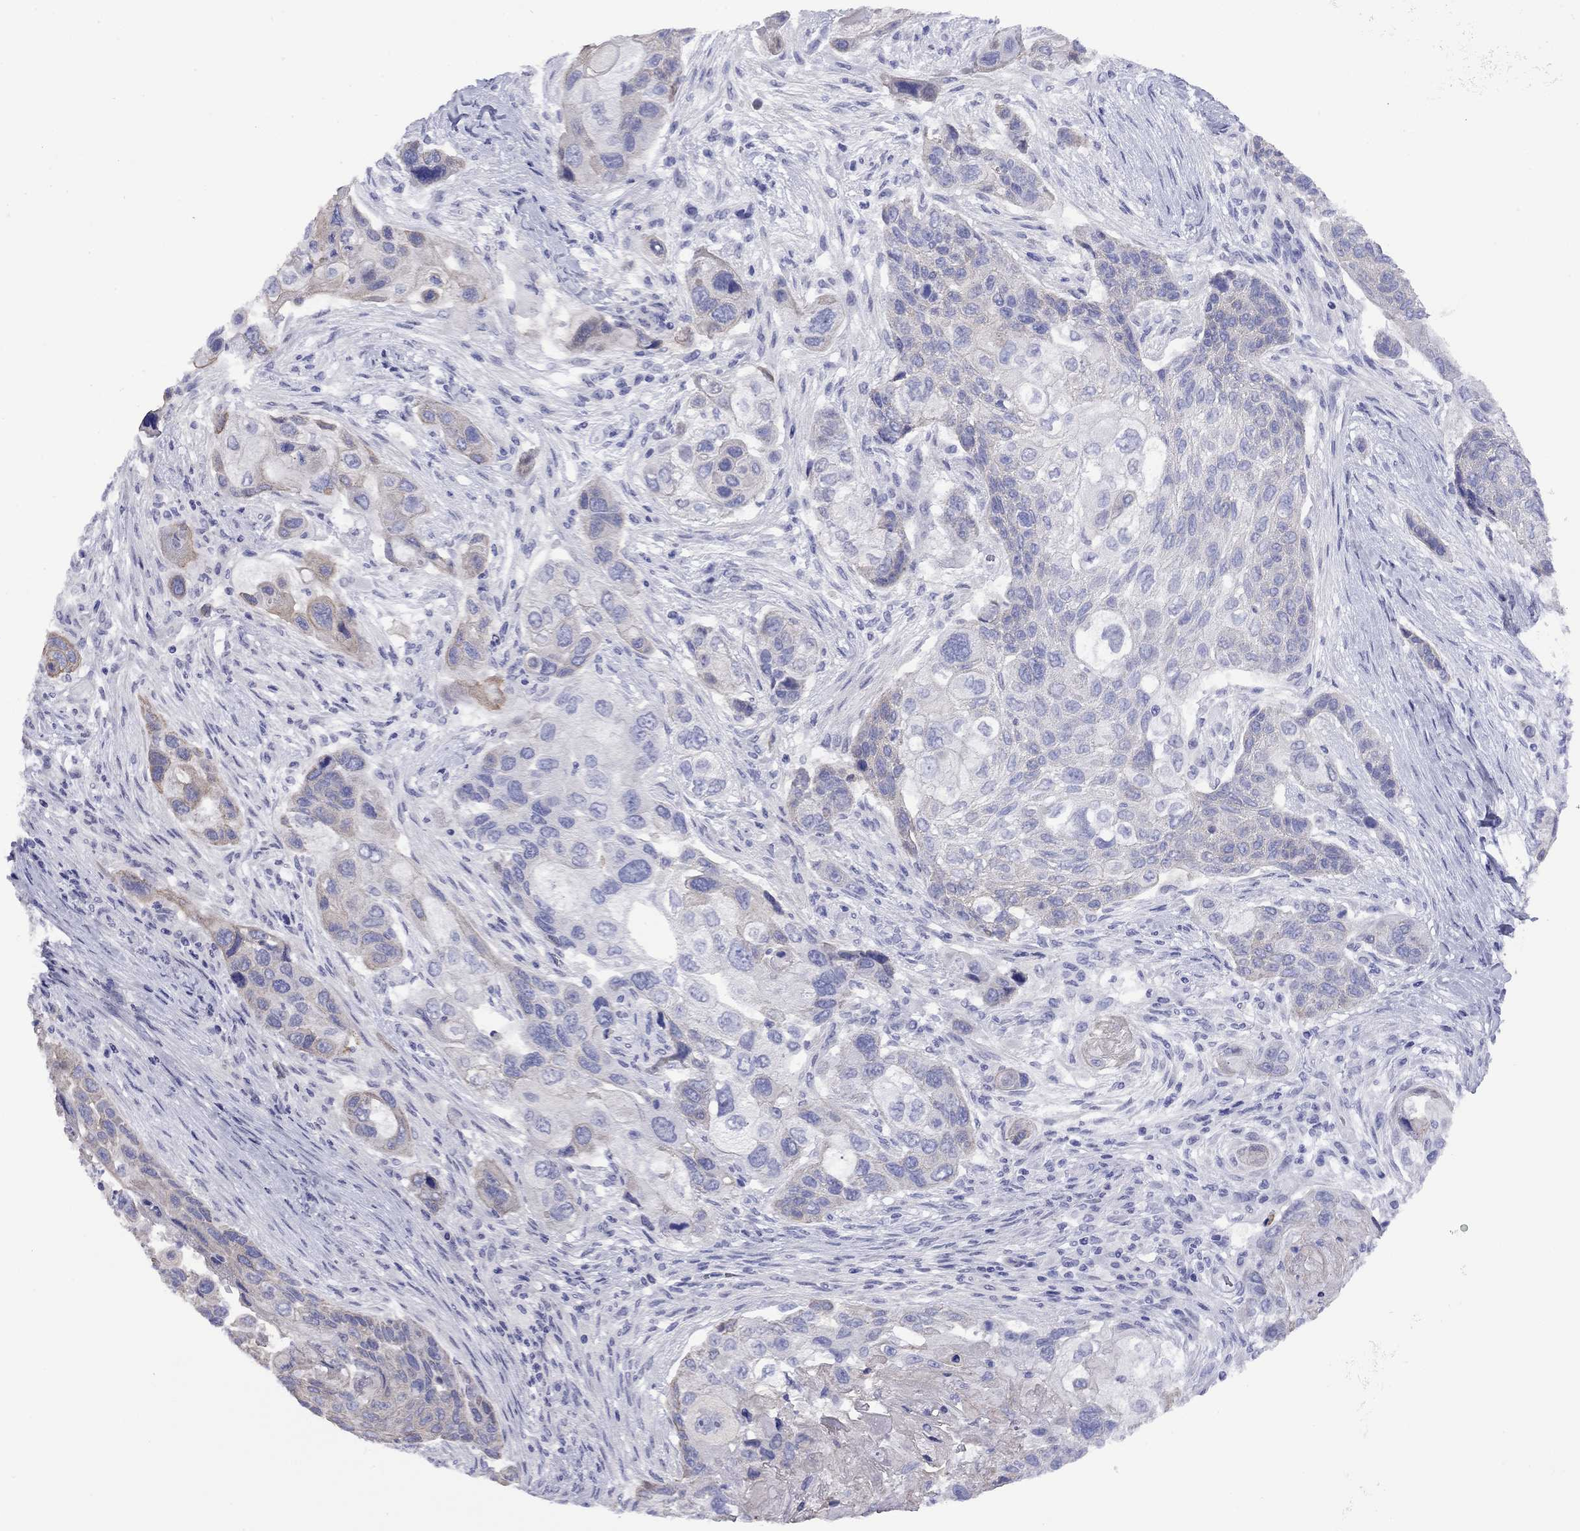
{"staining": {"intensity": "weak", "quantity": "25%-75%", "location": "cytoplasmic/membranous"}, "tissue": "lung cancer", "cell_type": "Tumor cells", "image_type": "cancer", "snomed": [{"axis": "morphology", "description": "Squamous cell carcinoma, NOS"}, {"axis": "topography", "description": "Lung"}], "caption": "A brown stain highlights weak cytoplasmic/membranous staining of a protein in human lung cancer tumor cells. (Brightfield microscopy of DAB IHC at high magnification).", "gene": "CMYA5", "patient": {"sex": "male", "age": 69}}